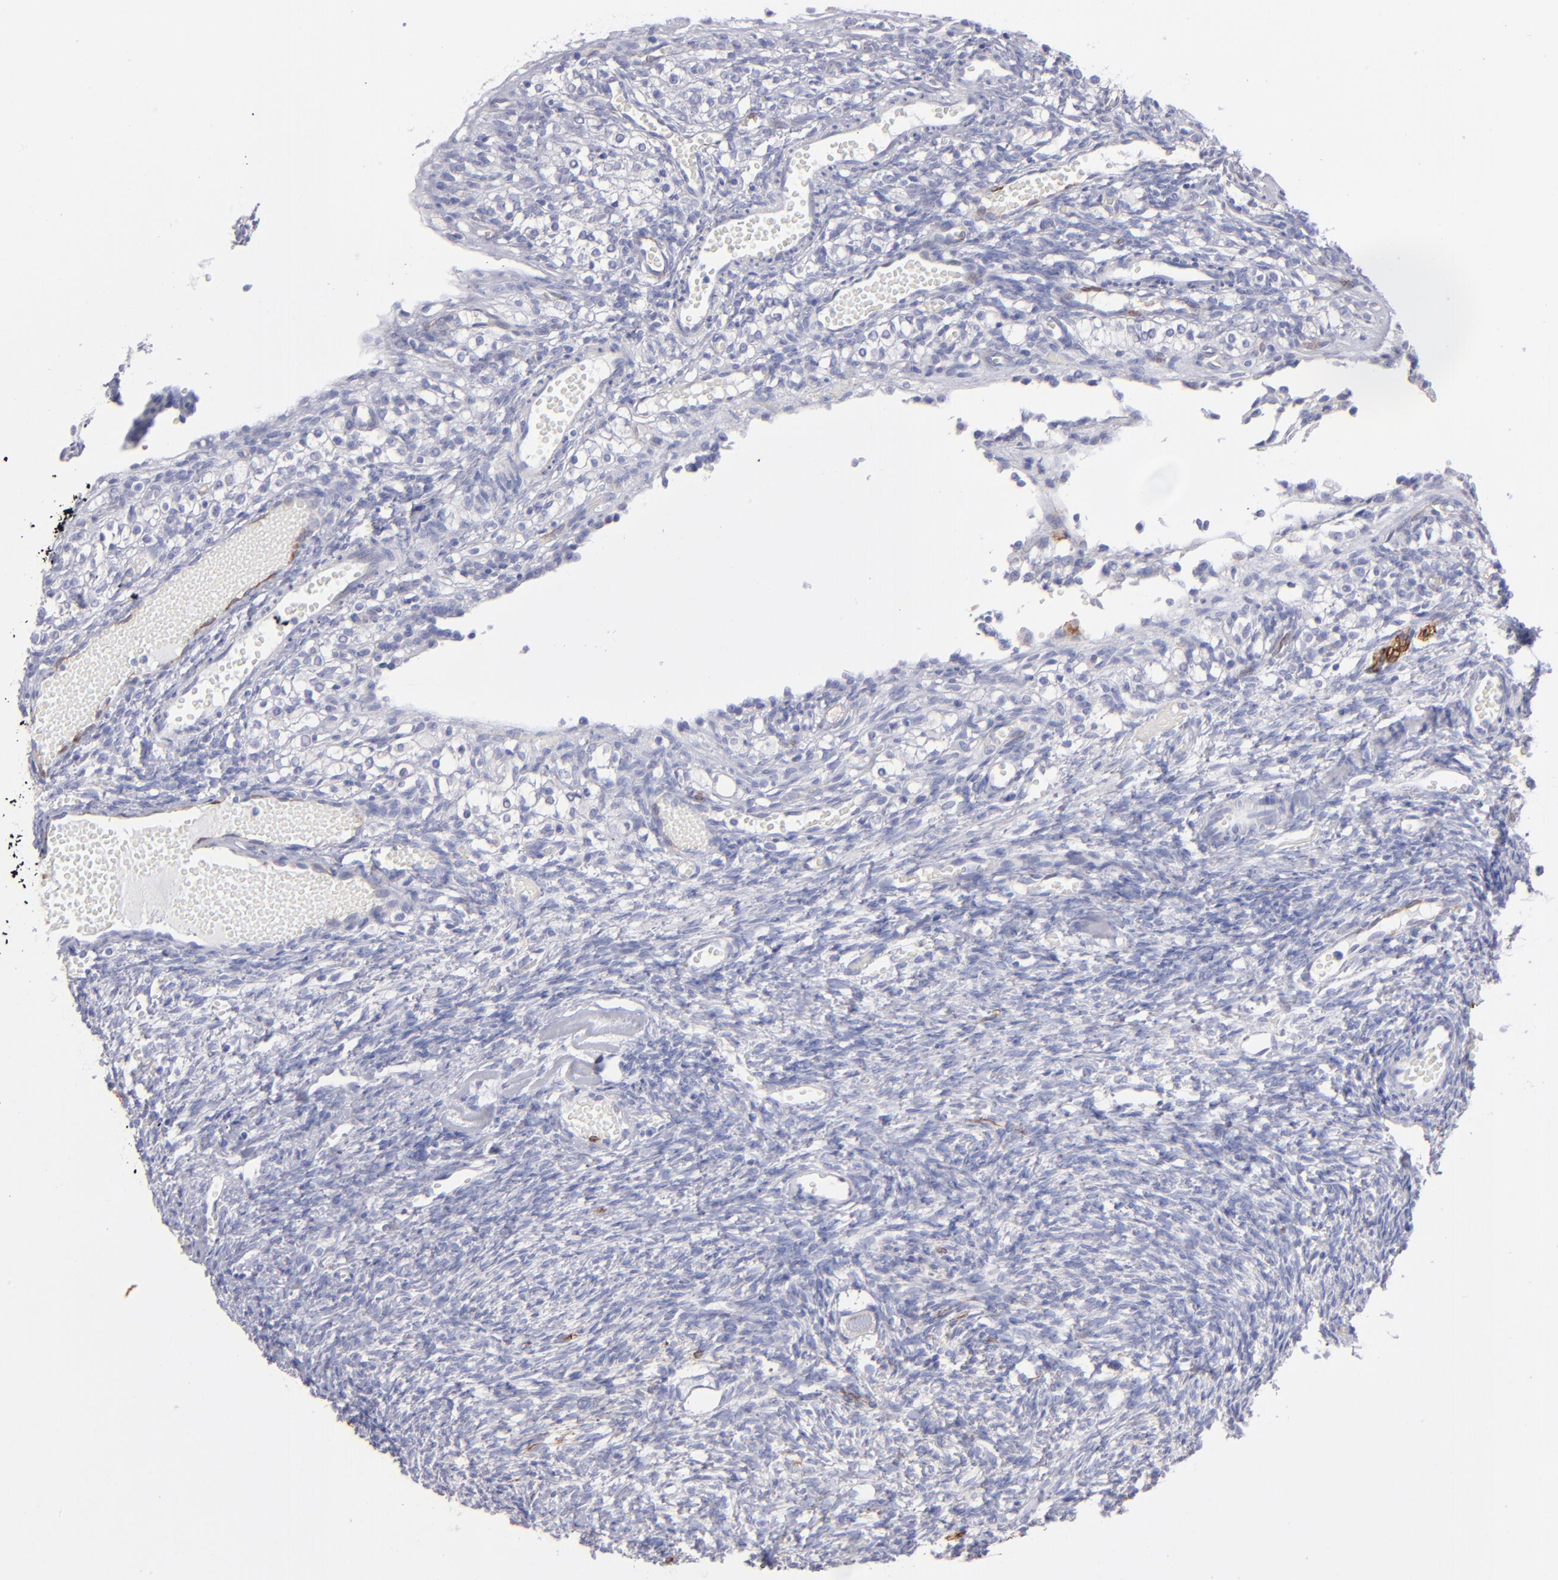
{"staining": {"intensity": "negative", "quantity": "none", "location": "none"}, "tissue": "ovary", "cell_type": "Follicle cells", "image_type": "normal", "snomed": [{"axis": "morphology", "description": "Normal tissue, NOS"}, {"axis": "topography", "description": "Ovary"}], "caption": "DAB immunohistochemical staining of normal human ovary demonstrates no significant positivity in follicle cells.", "gene": "AHNAK2", "patient": {"sex": "female", "age": 35}}